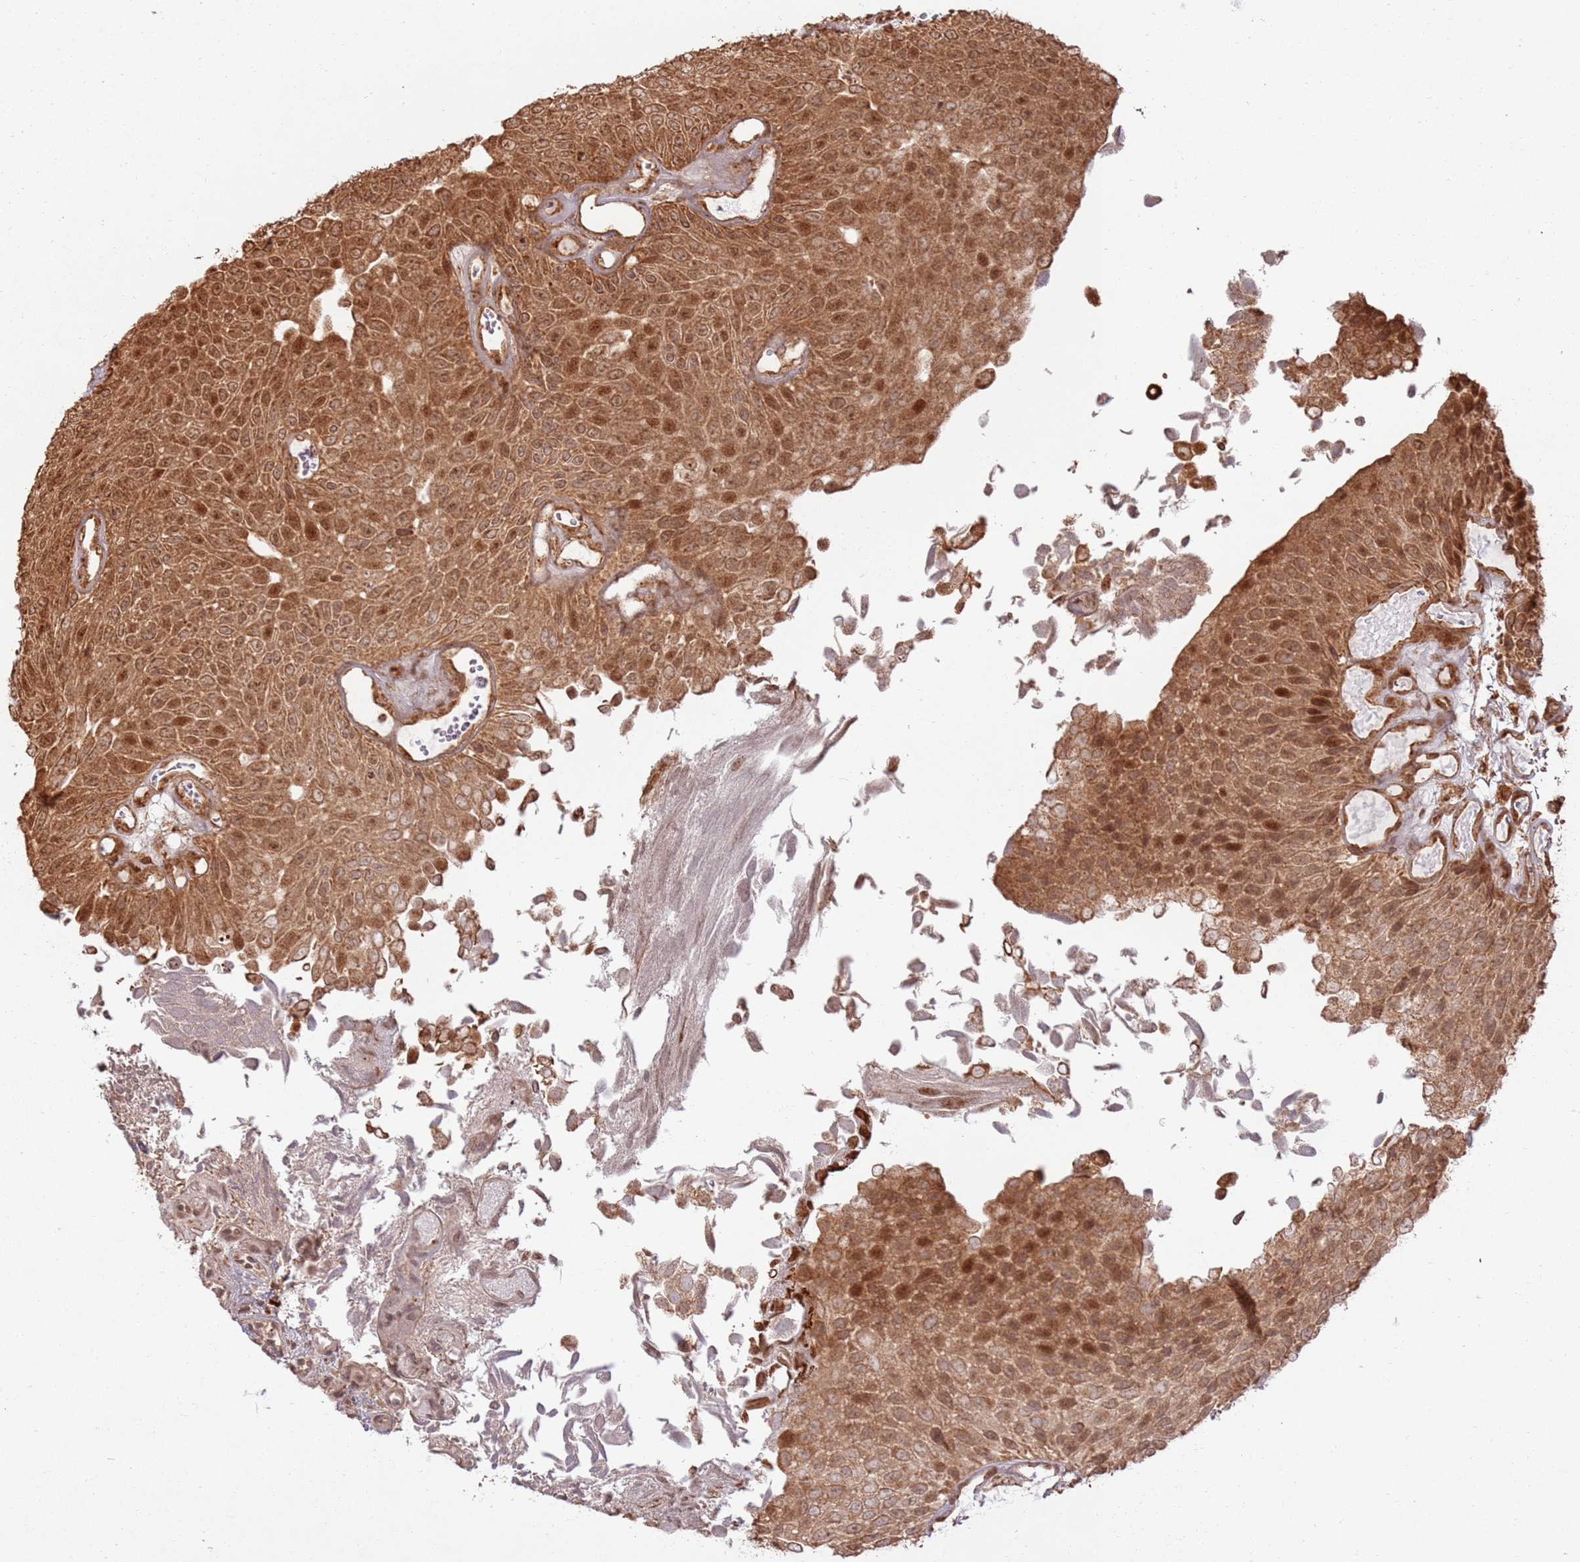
{"staining": {"intensity": "moderate", "quantity": ">75%", "location": "cytoplasmic/membranous,nuclear"}, "tissue": "urothelial cancer", "cell_type": "Tumor cells", "image_type": "cancer", "snomed": [{"axis": "morphology", "description": "Urothelial carcinoma, Low grade"}, {"axis": "topography", "description": "Urinary bladder"}], "caption": "Protein staining of urothelial cancer tissue displays moderate cytoplasmic/membranous and nuclear positivity in approximately >75% of tumor cells.", "gene": "TBC1D13", "patient": {"sex": "male", "age": 89}}